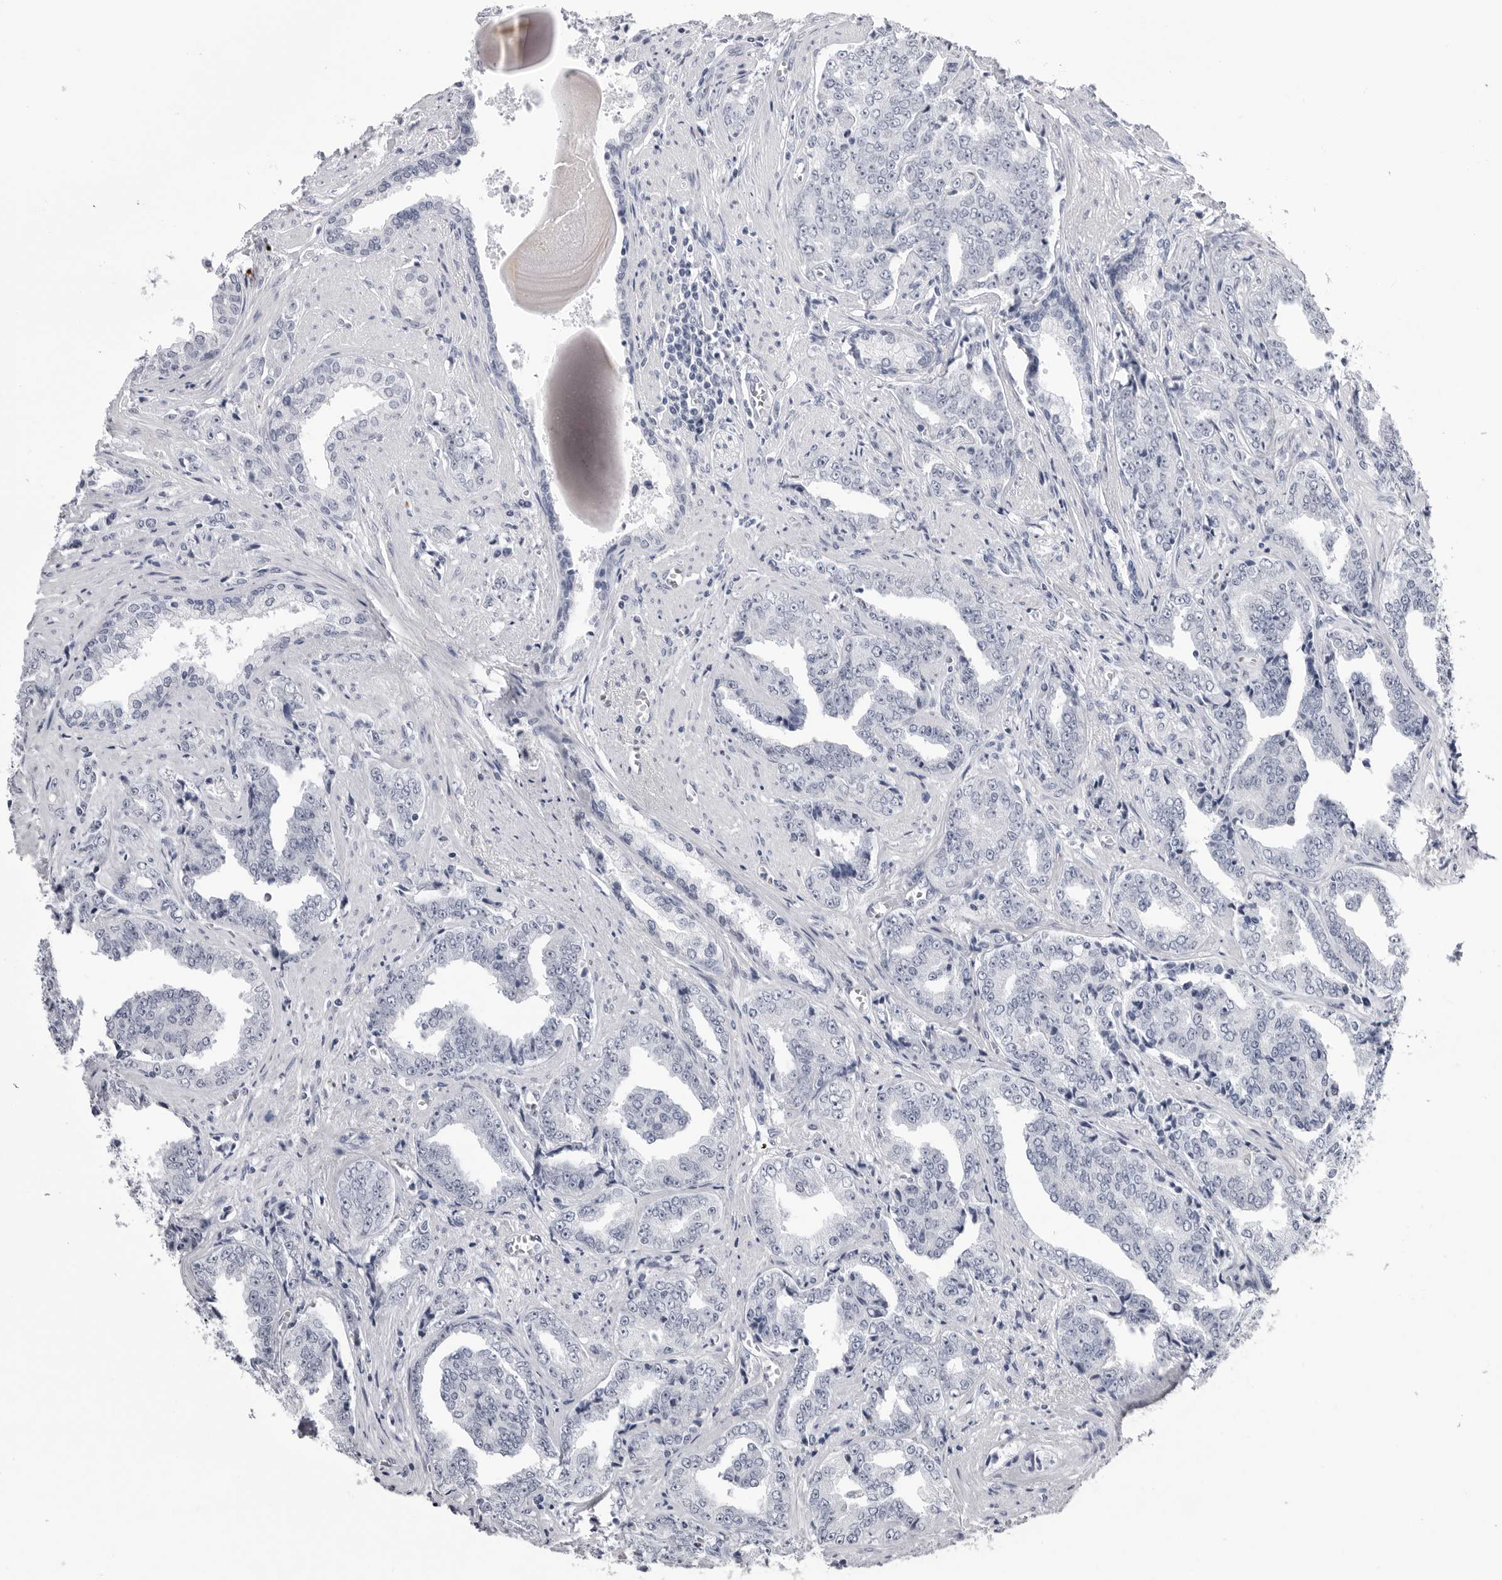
{"staining": {"intensity": "negative", "quantity": "none", "location": "none"}, "tissue": "prostate cancer", "cell_type": "Tumor cells", "image_type": "cancer", "snomed": [{"axis": "morphology", "description": "Adenocarcinoma, High grade"}, {"axis": "topography", "description": "Prostate"}], "caption": "High power microscopy image of an immunohistochemistry photomicrograph of prostate cancer (high-grade adenocarcinoma), revealing no significant expression in tumor cells.", "gene": "PGA3", "patient": {"sex": "male", "age": 71}}